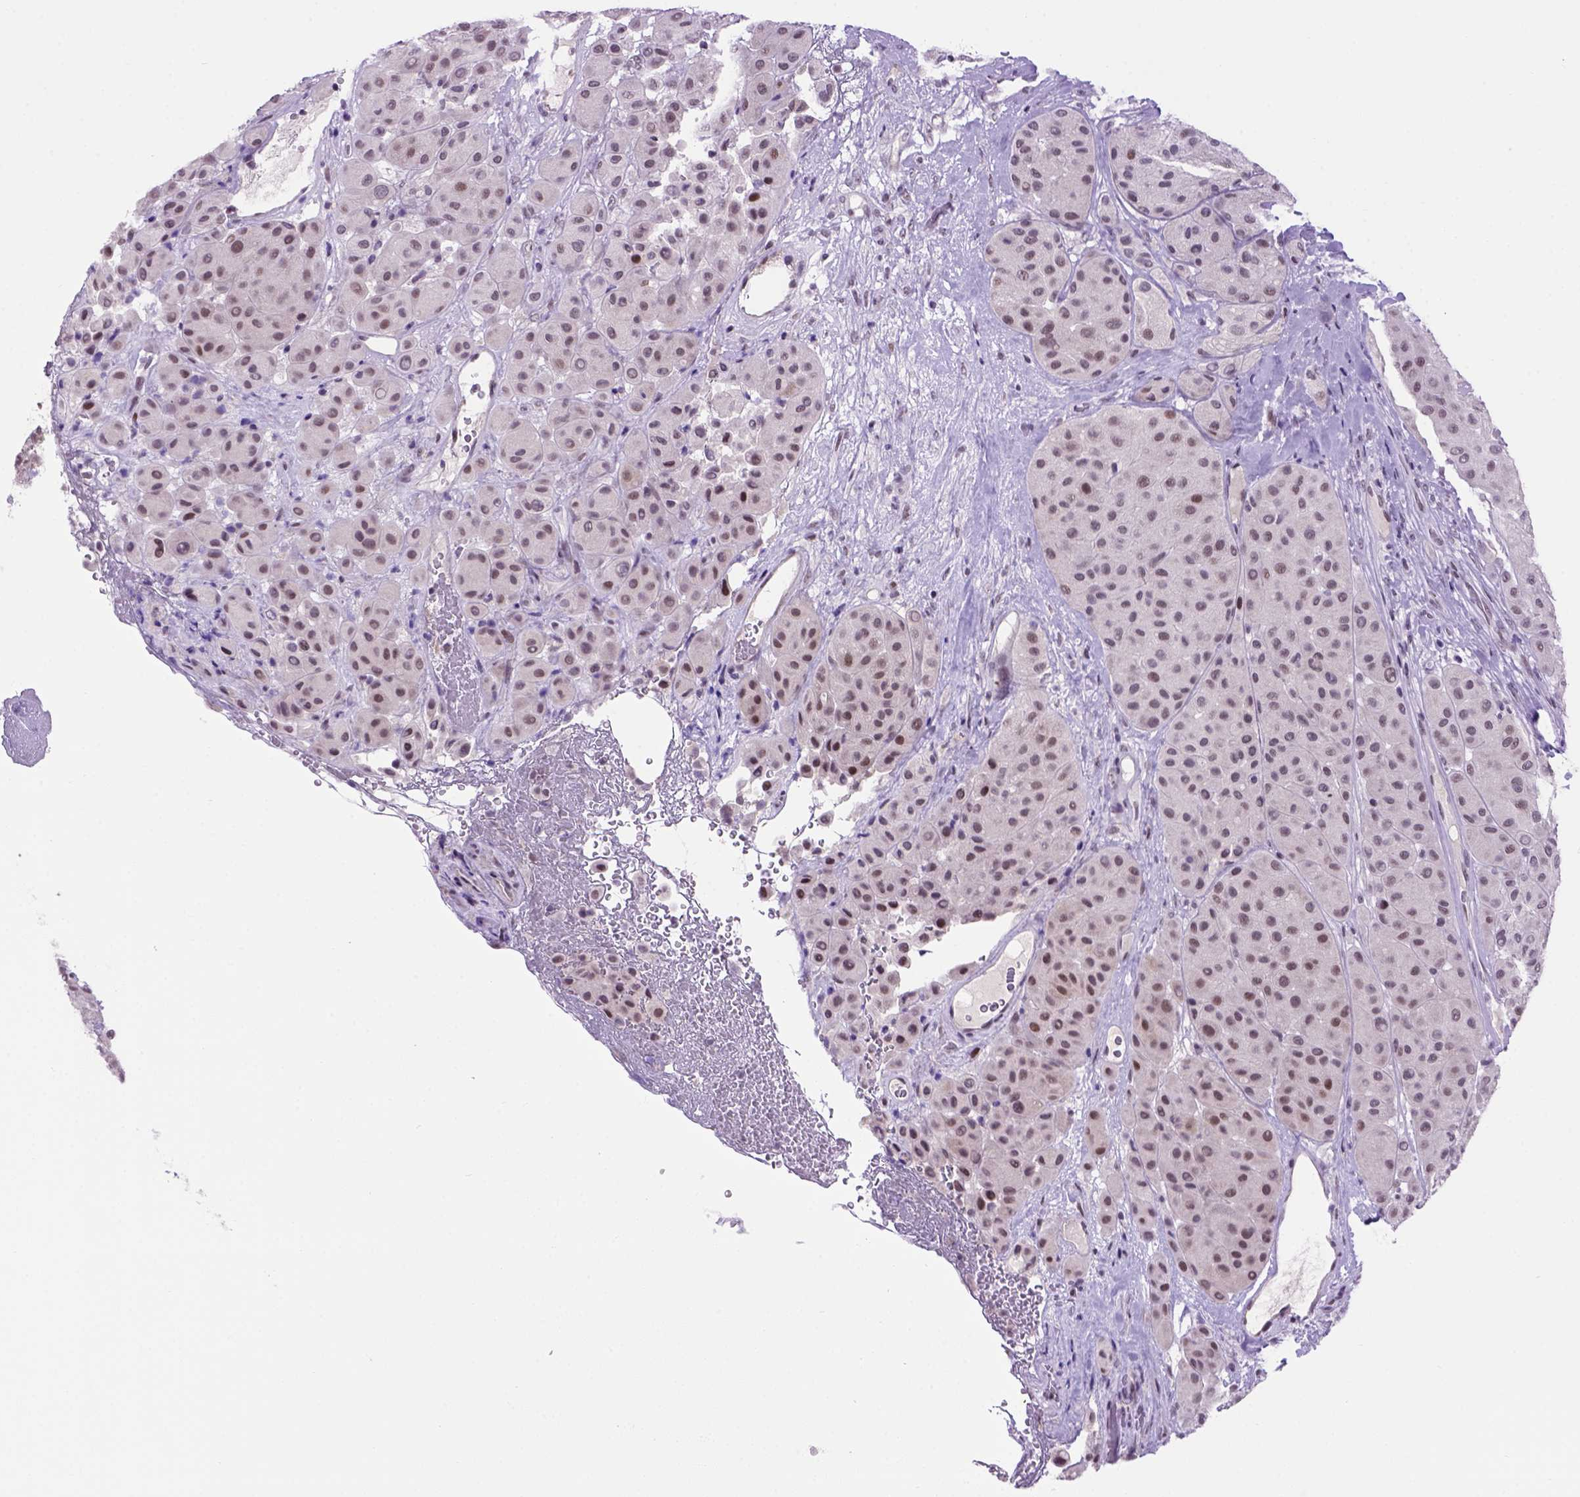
{"staining": {"intensity": "moderate", "quantity": "<25%", "location": "nuclear"}, "tissue": "melanoma", "cell_type": "Tumor cells", "image_type": "cancer", "snomed": [{"axis": "morphology", "description": "Malignant melanoma, Metastatic site"}, {"axis": "topography", "description": "Smooth muscle"}], "caption": "Immunohistochemistry (IHC) of human melanoma demonstrates low levels of moderate nuclear staining in about <25% of tumor cells.", "gene": "TBPL1", "patient": {"sex": "male", "age": 41}}